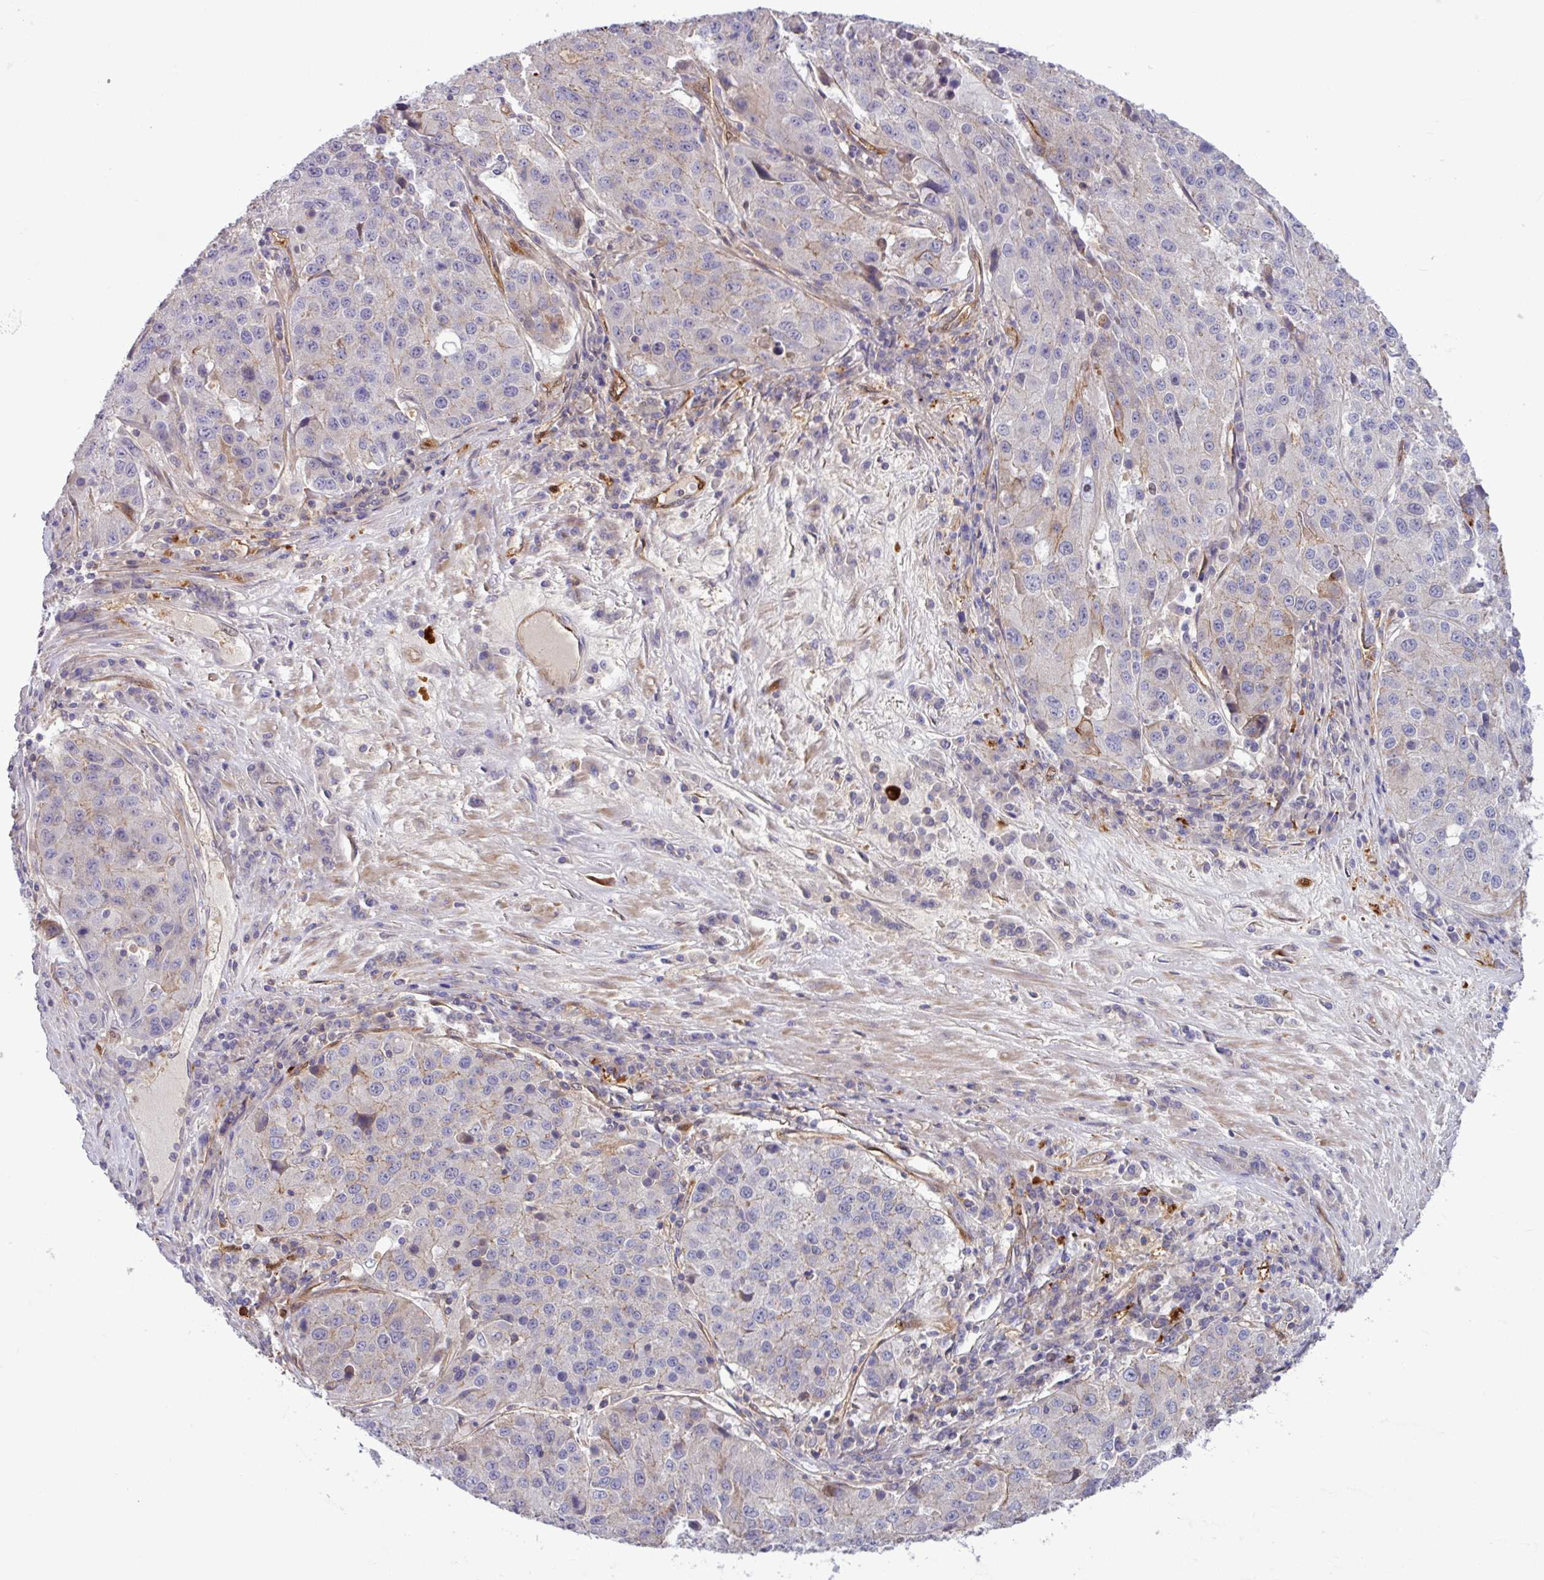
{"staining": {"intensity": "weak", "quantity": "<25%", "location": "cytoplasmic/membranous"}, "tissue": "stomach cancer", "cell_type": "Tumor cells", "image_type": "cancer", "snomed": [{"axis": "morphology", "description": "Adenocarcinoma, NOS"}, {"axis": "topography", "description": "Stomach"}], "caption": "Photomicrograph shows no protein positivity in tumor cells of stomach cancer (adenocarcinoma) tissue. Nuclei are stained in blue.", "gene": "B4GALNT4", "patient": {"sex": "male", "age": 71}}